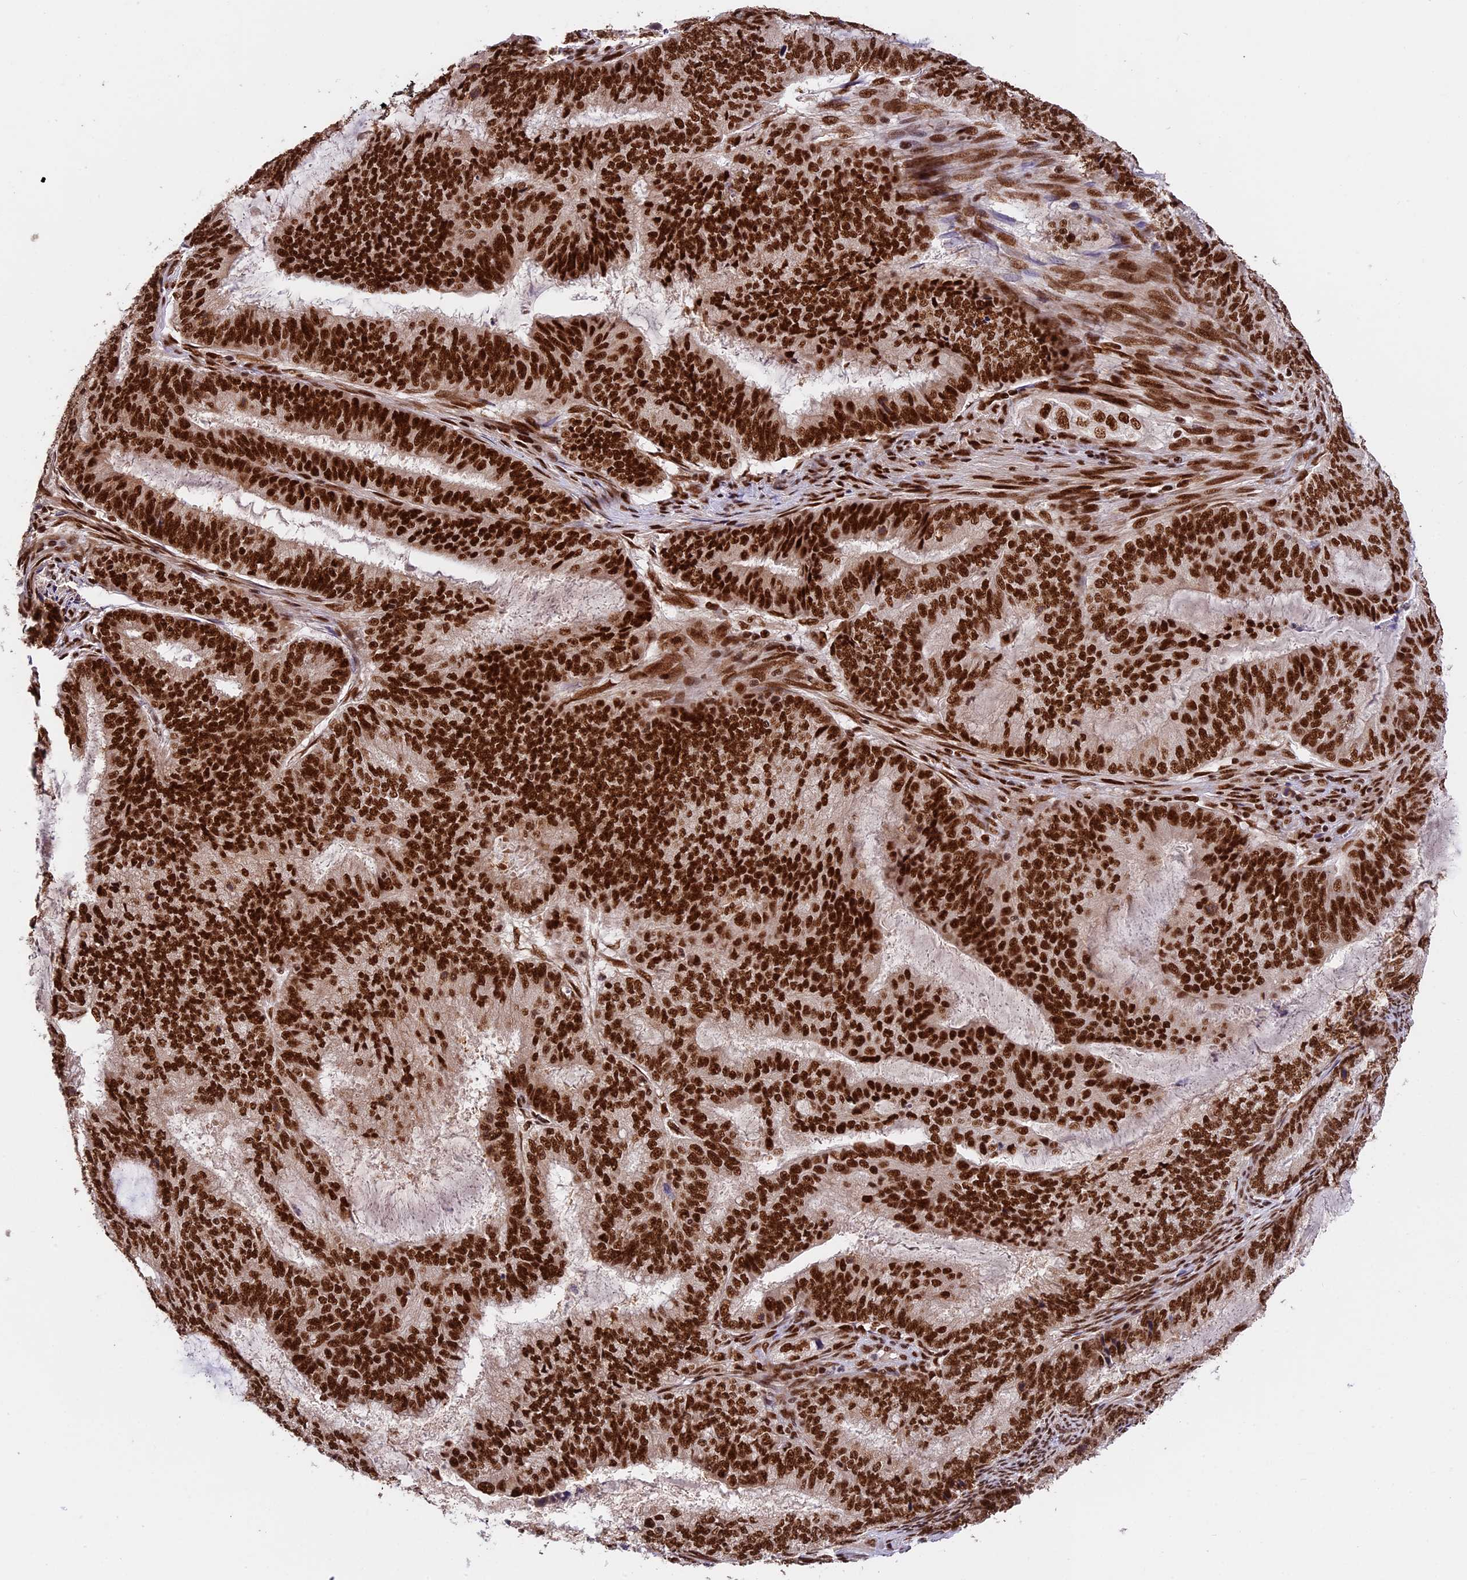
{"staining": {"intensity": "strong", "quantity": ">75%", "location": "nuclear"}, "tissue": "endometrial cancer", "cell_type": "Tumor cells", "image_type": "cancer", "snomed": [{"axis": "morphology", "description": "Adenocarcinoma, NOS"}, {"axis": "topography", "description": "Endometrium"}], "caption": "This is a photomicrograph of immunohistochemistry (IHC) staining of endometrial cancer, which shows strong staining in the nuclear of tumor cells.", "gene": "RAMAC", "patient": {"sex": "female", "age": 51}}